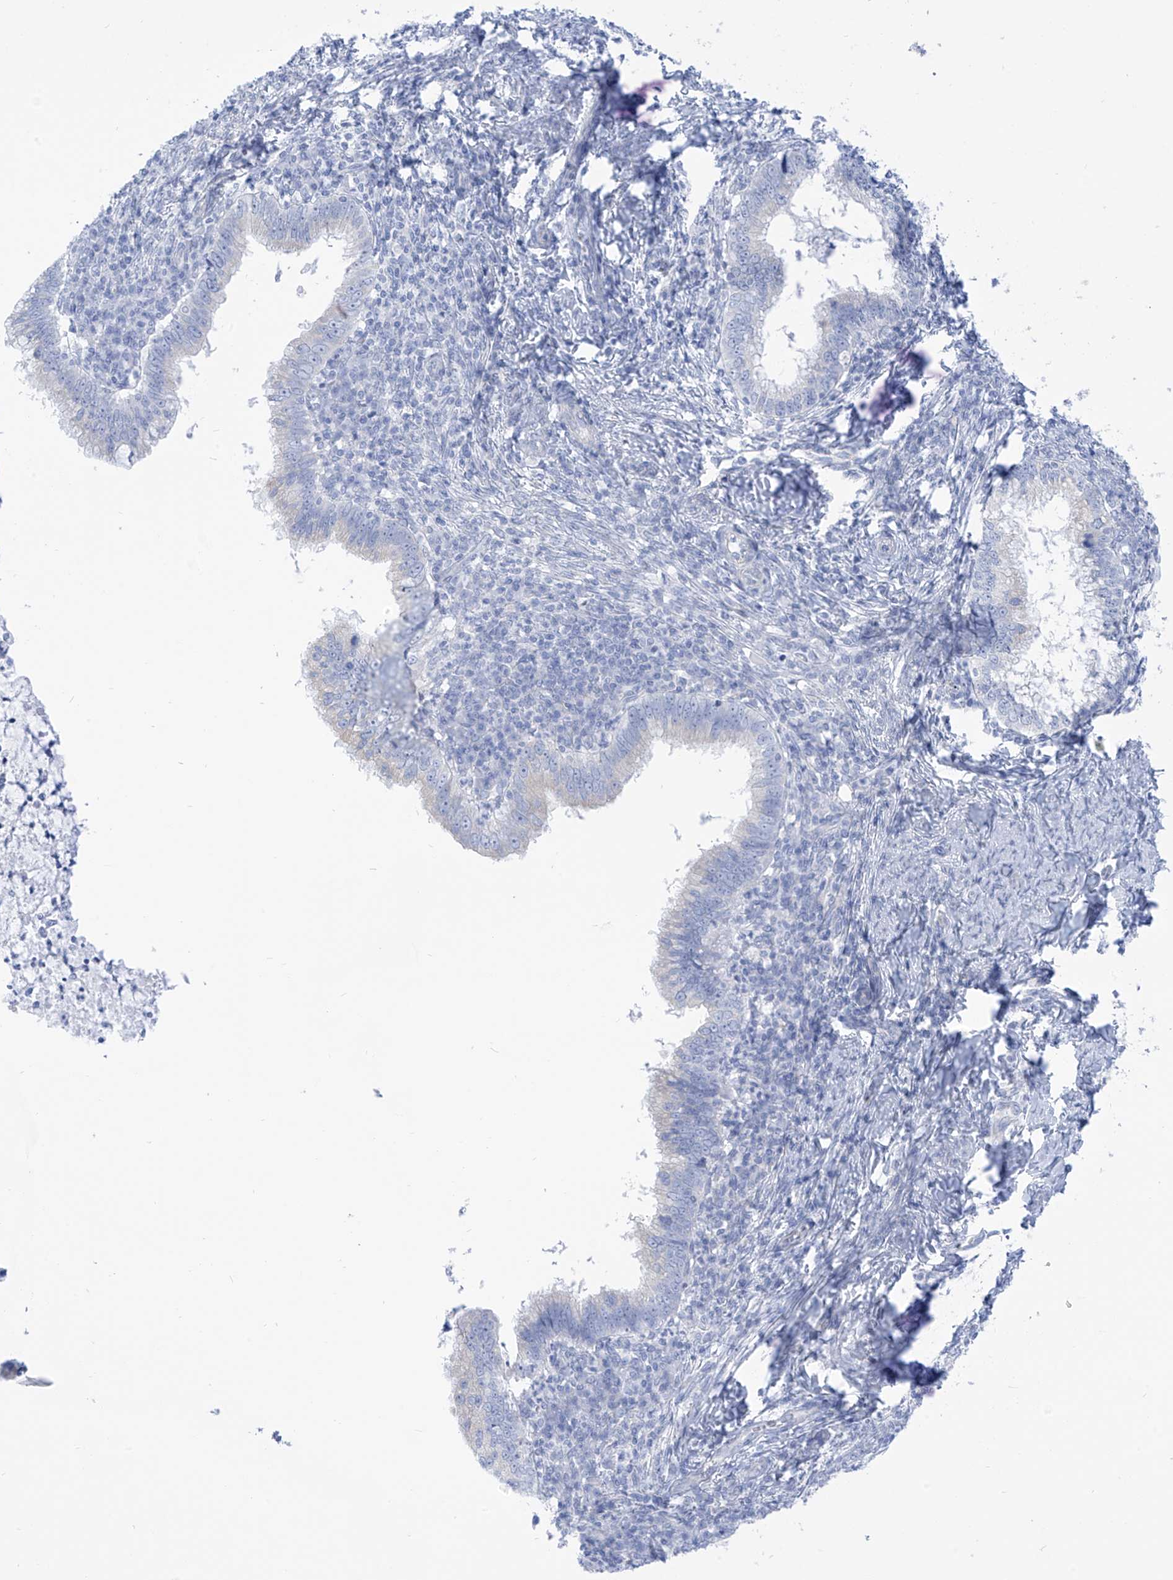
{"staining": {"intensity": "negative", "quantity": "none", "location": "none"}, "tissue": "cervical cancer", "cell_type": "Tumor cells", "image_type": "cancer", "snomed": [{"axis": "morphology", "description": "Adenocarcinoma, NOS"}, {"axis": "topography", "description": "Cervix"}], "caption": "IHC of human adenocarcinoma (cervical) demonstrates no expression in tumor cells.", "gene": "RCN2", "patient": {"sex": "female", "age": 36}}